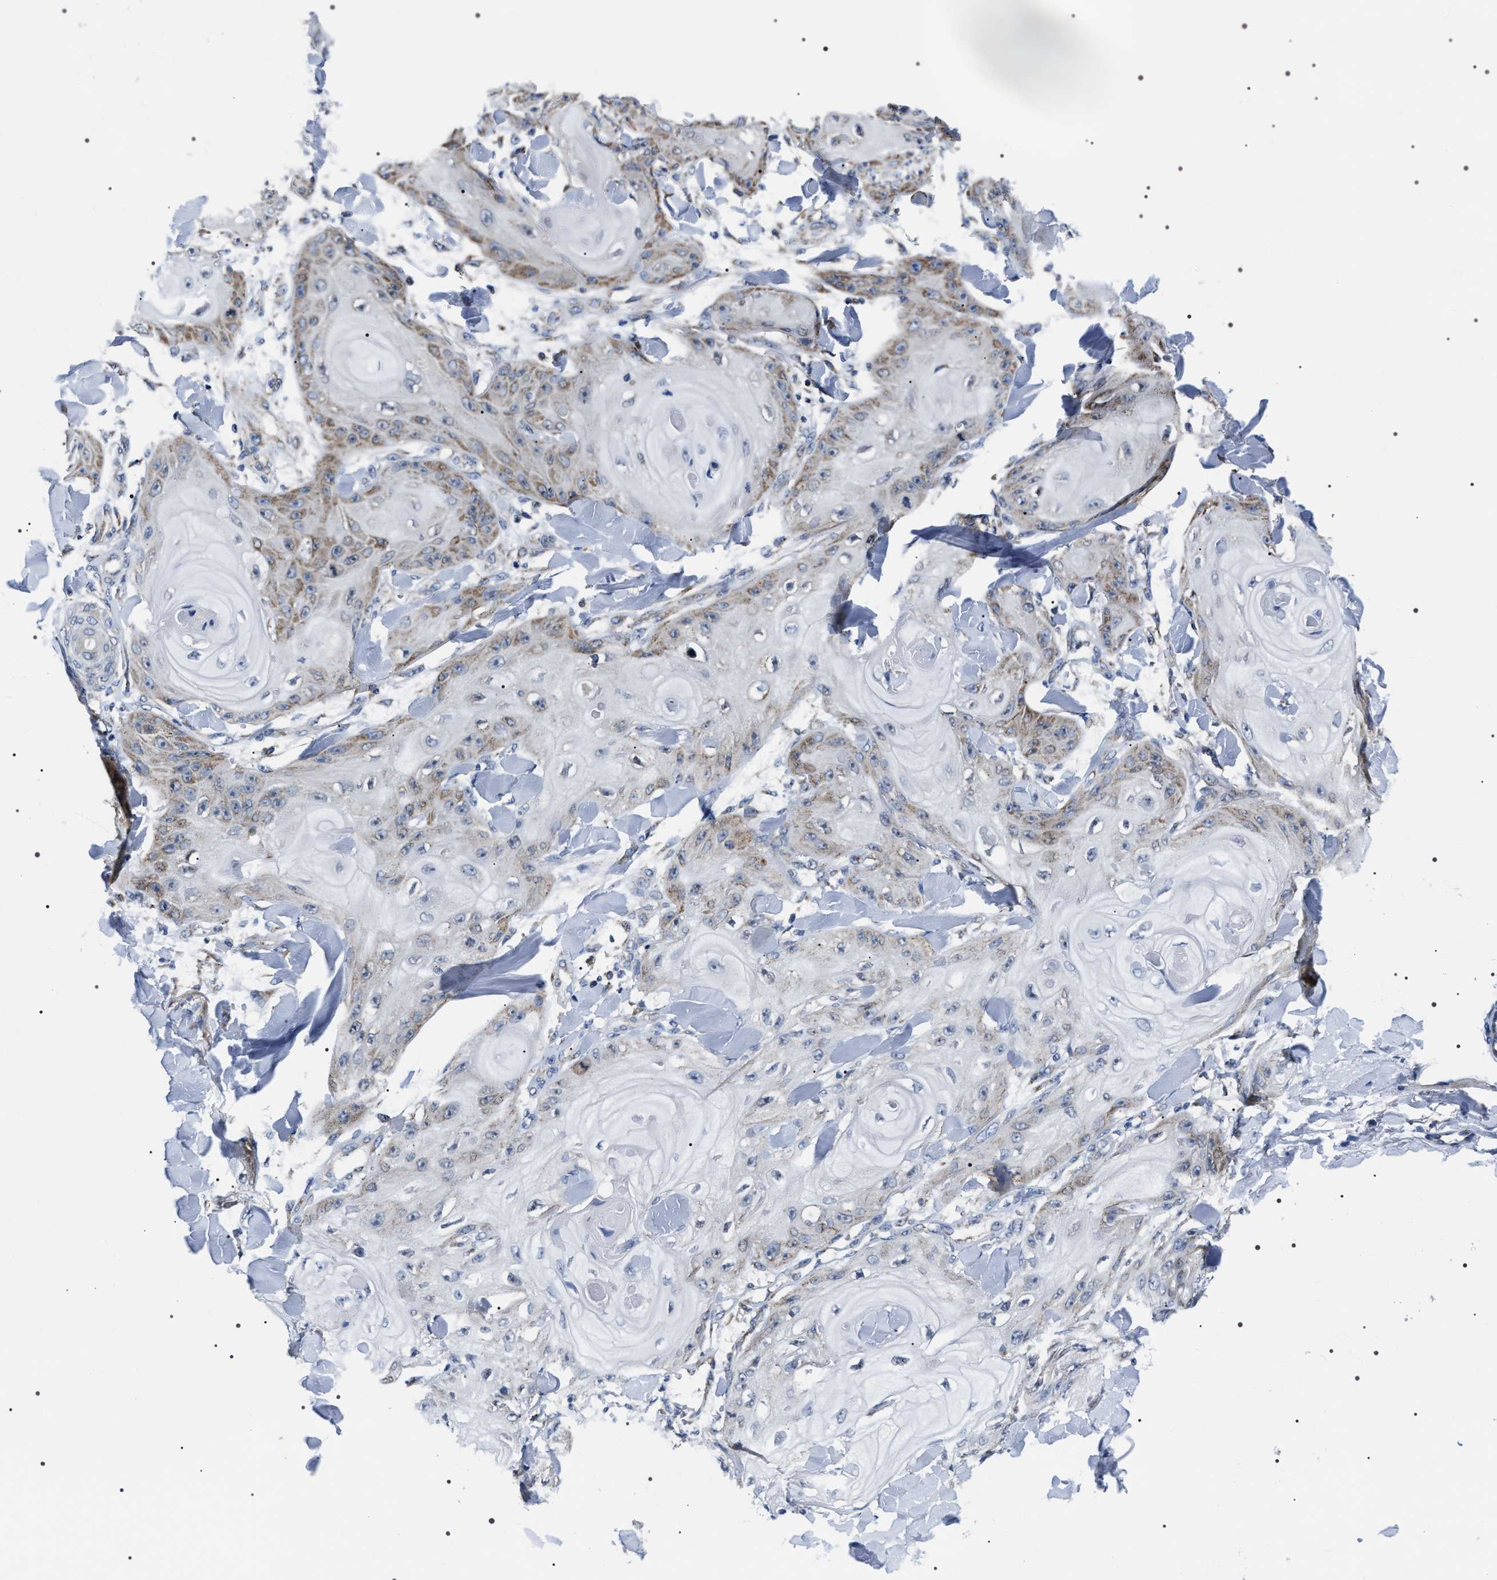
{"staining": {"intensity": "moderate", "quantity": "25%-75%", "location": "cytoplasmic/membranous"}, "tissue": "skin cancer", "cell_type": "Tumor cells", "image_type": "cancer", "snomed": [{"axis": "morphology", "description": "Squamous cell carcinoma, NOS"}, {"axis": "topography", "description": "Skin"}], "caption": "Protein positivity by IHC demonstrates moderate cytoplasmic/membranous staining in about 25%-75% of tumor cells in skin cancer (squamous cell carcinoma).", "gene": "NTMT1", "patient": {"sex": "male", "age": 74}}